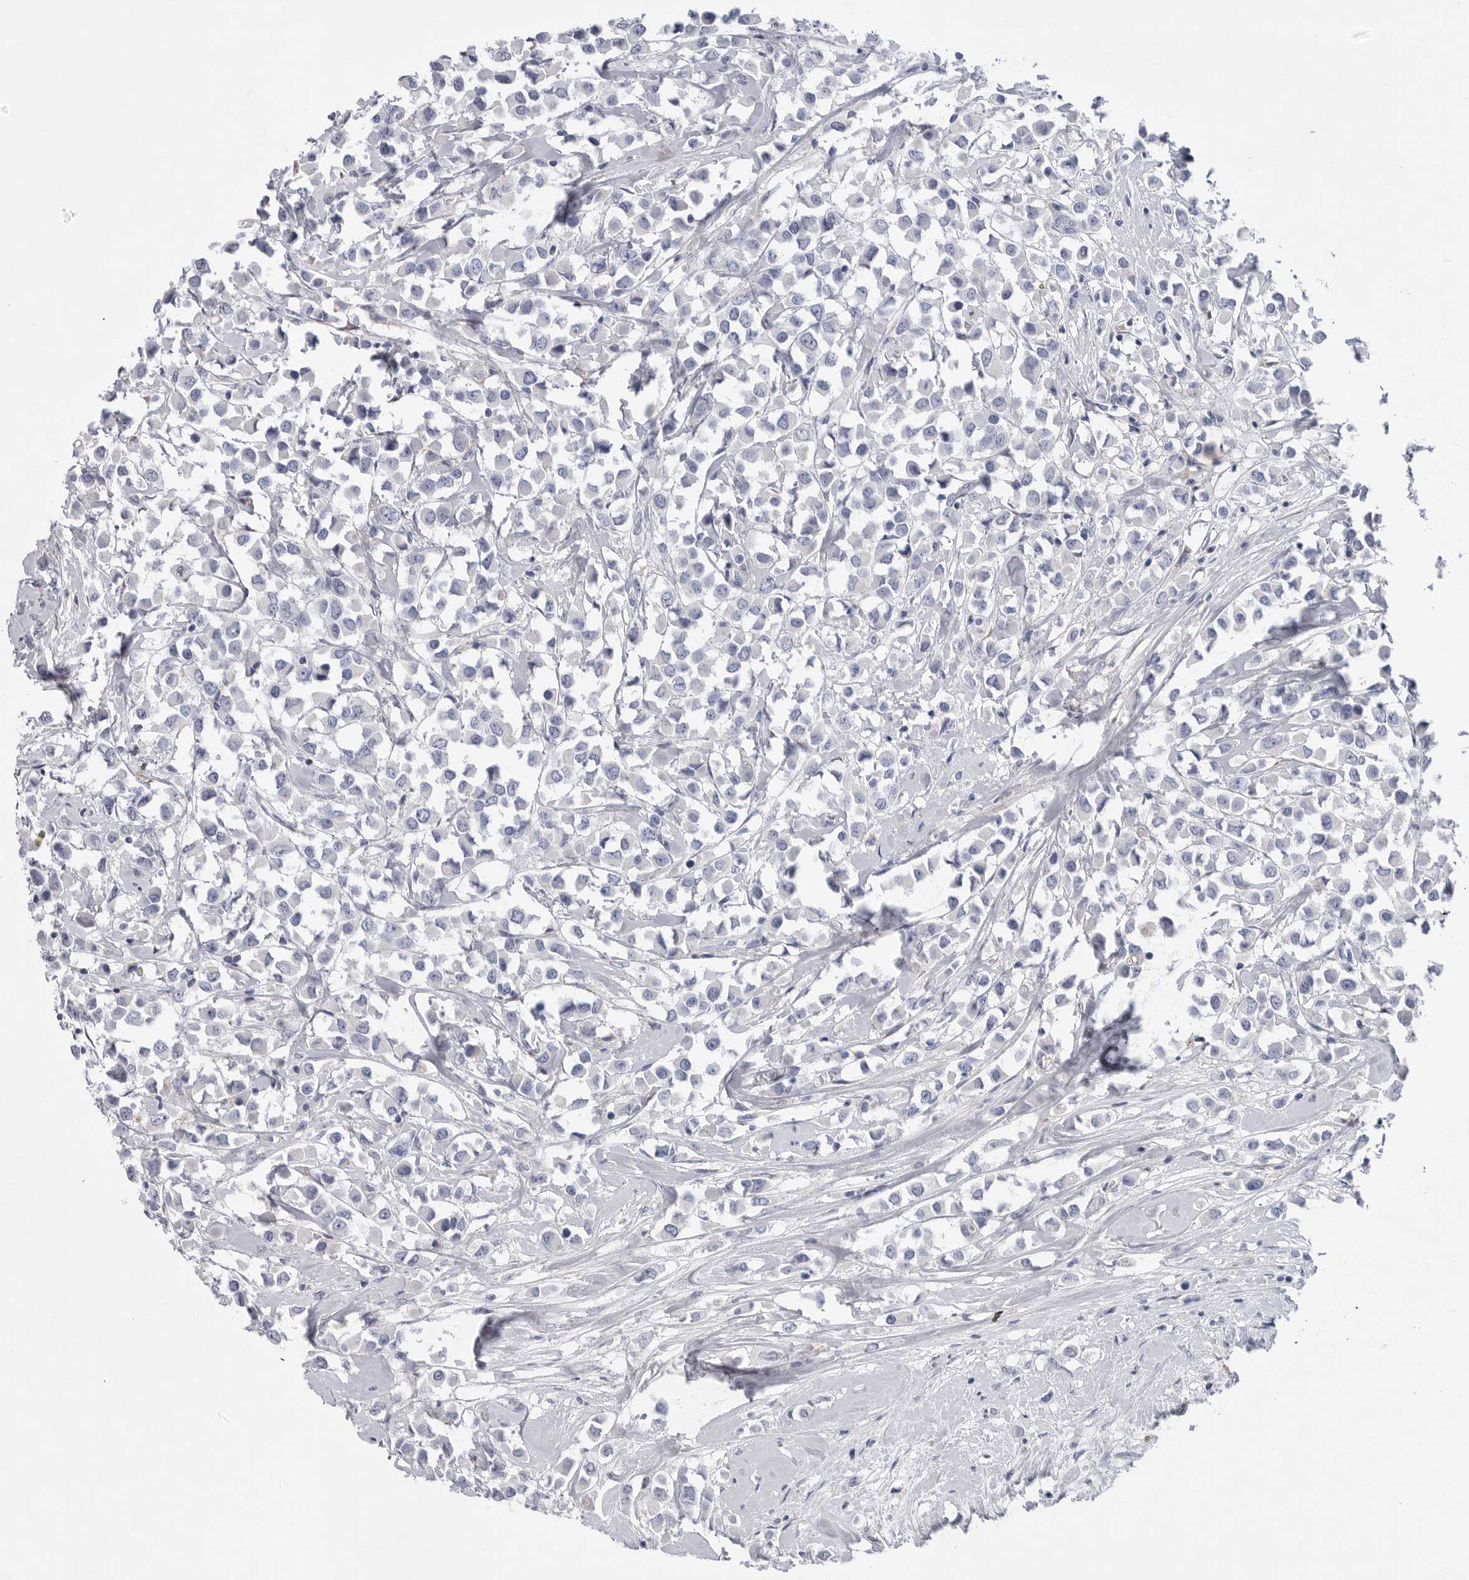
{"staining": {"intensity": "negative", "quantity": "none", "location": "none"}, "tissue": "breast cancer", "cell_type": "Tumor cells", "image_type": "cancer", "snomed": [{"axis": "morphology", "description": "Duct carcinoma"}, {"axis": "topography", "description": "Breast"}], "caption": "Immunohistochemistry photomicrograph of neoplastic tissue: breast infiltrating ductal carcinoma stained with DAB (3,3'-diaminobenzidine) shows no significant protein expression in tumor cells.", "gene": "CAMK2B", "patient": {"sex": "female", "age": 61}}